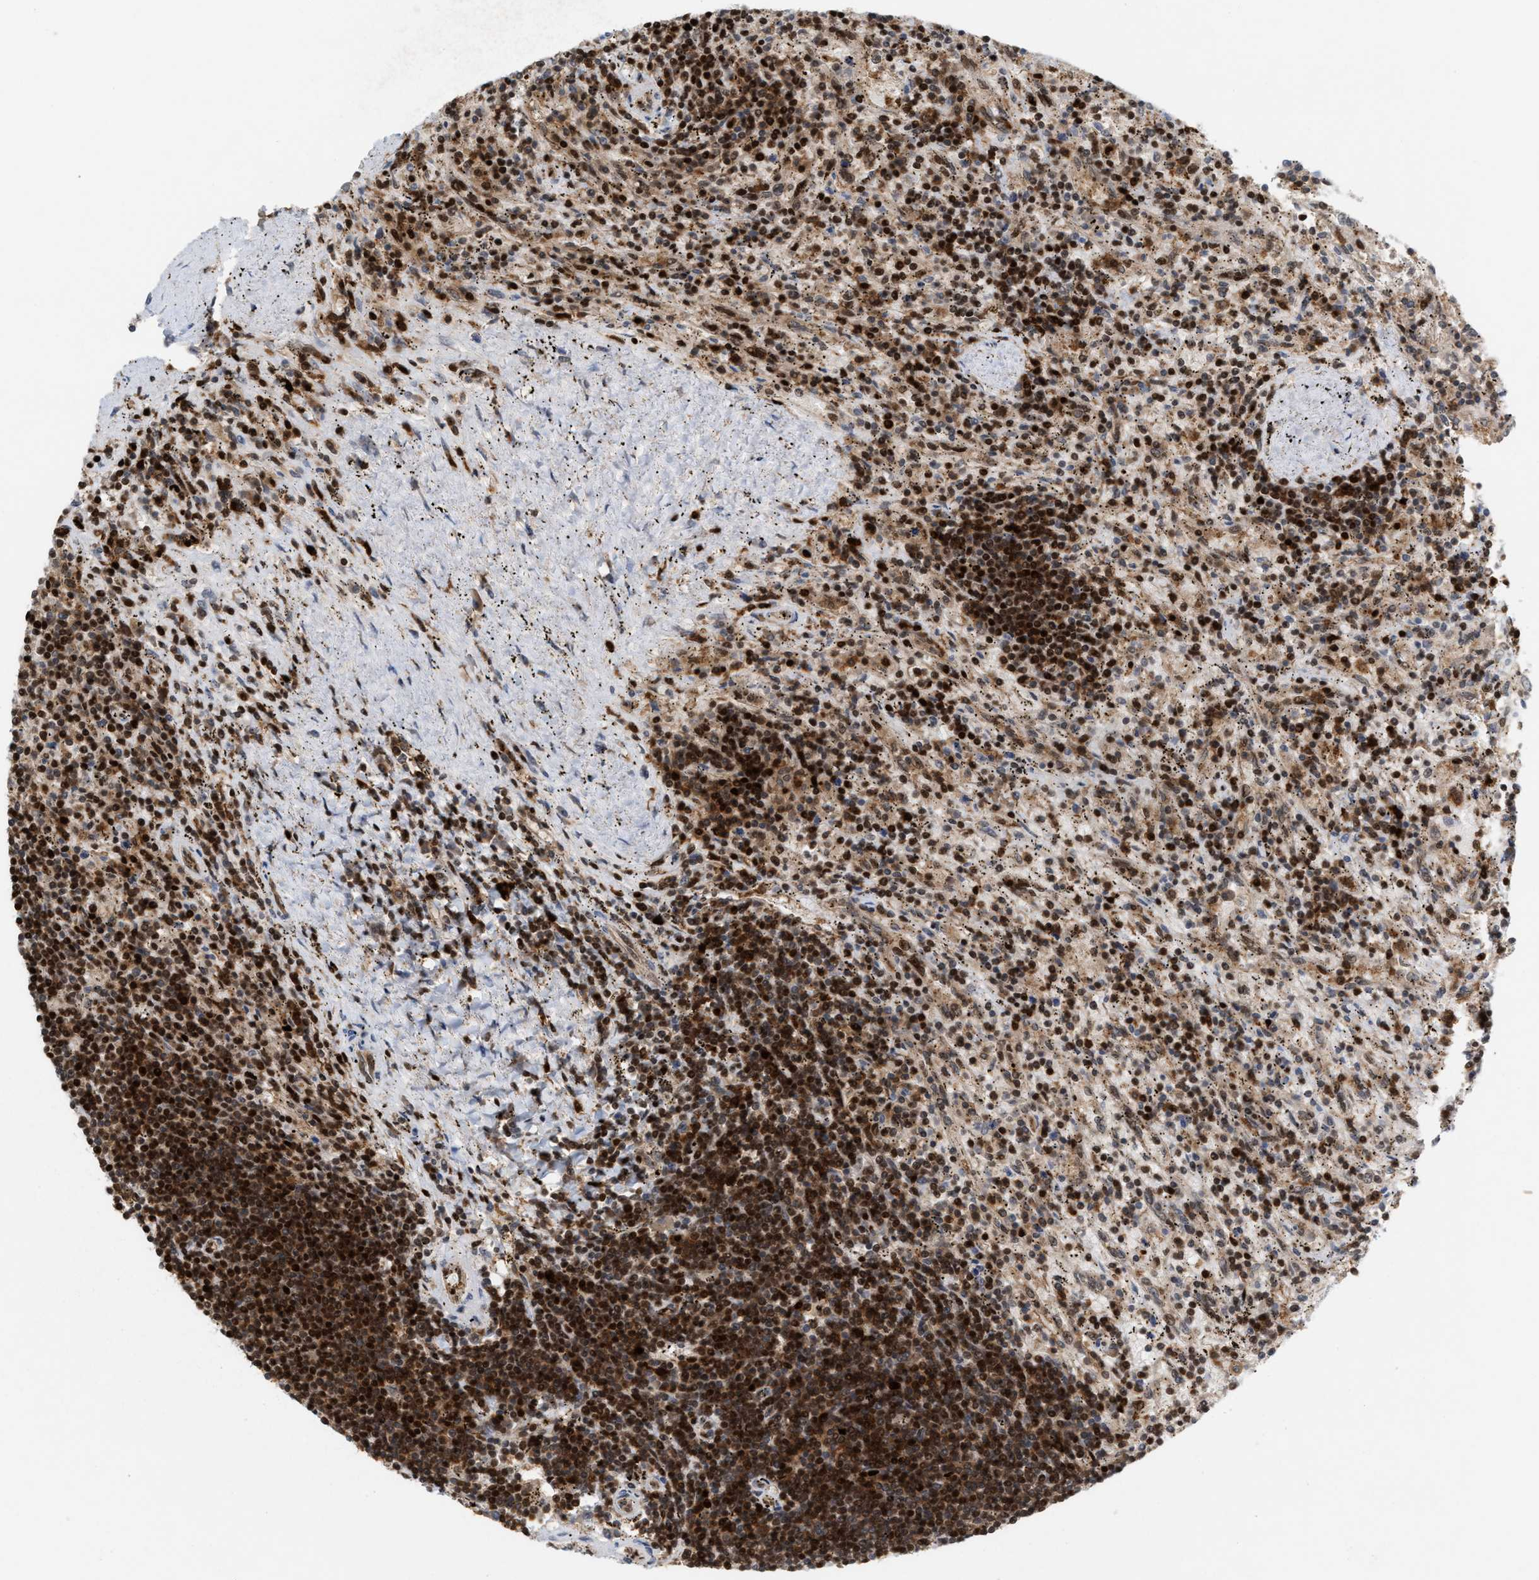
{"staining": {"intensity": "moderate", "quantity": ">75%", "location": "nuclear"}, "tissue": "lymphoma", "cell_type": "Tumor cells", "image_type": "cancer", "snomed": [{"axis": "morphology", "description": "Malignant lymphoma, non-Hodgkin's type, Low grade"}, {"axis": "topography", "description": "Spleen"}], "caption": "Immunohistochemical staining of human lymphoma demonstrates medium levels of moderate nuclear staining in about >75% of tumor cells.", "gene": "RNASEK-C17orf49", "patient": {"sex": "male", "age": 76}}